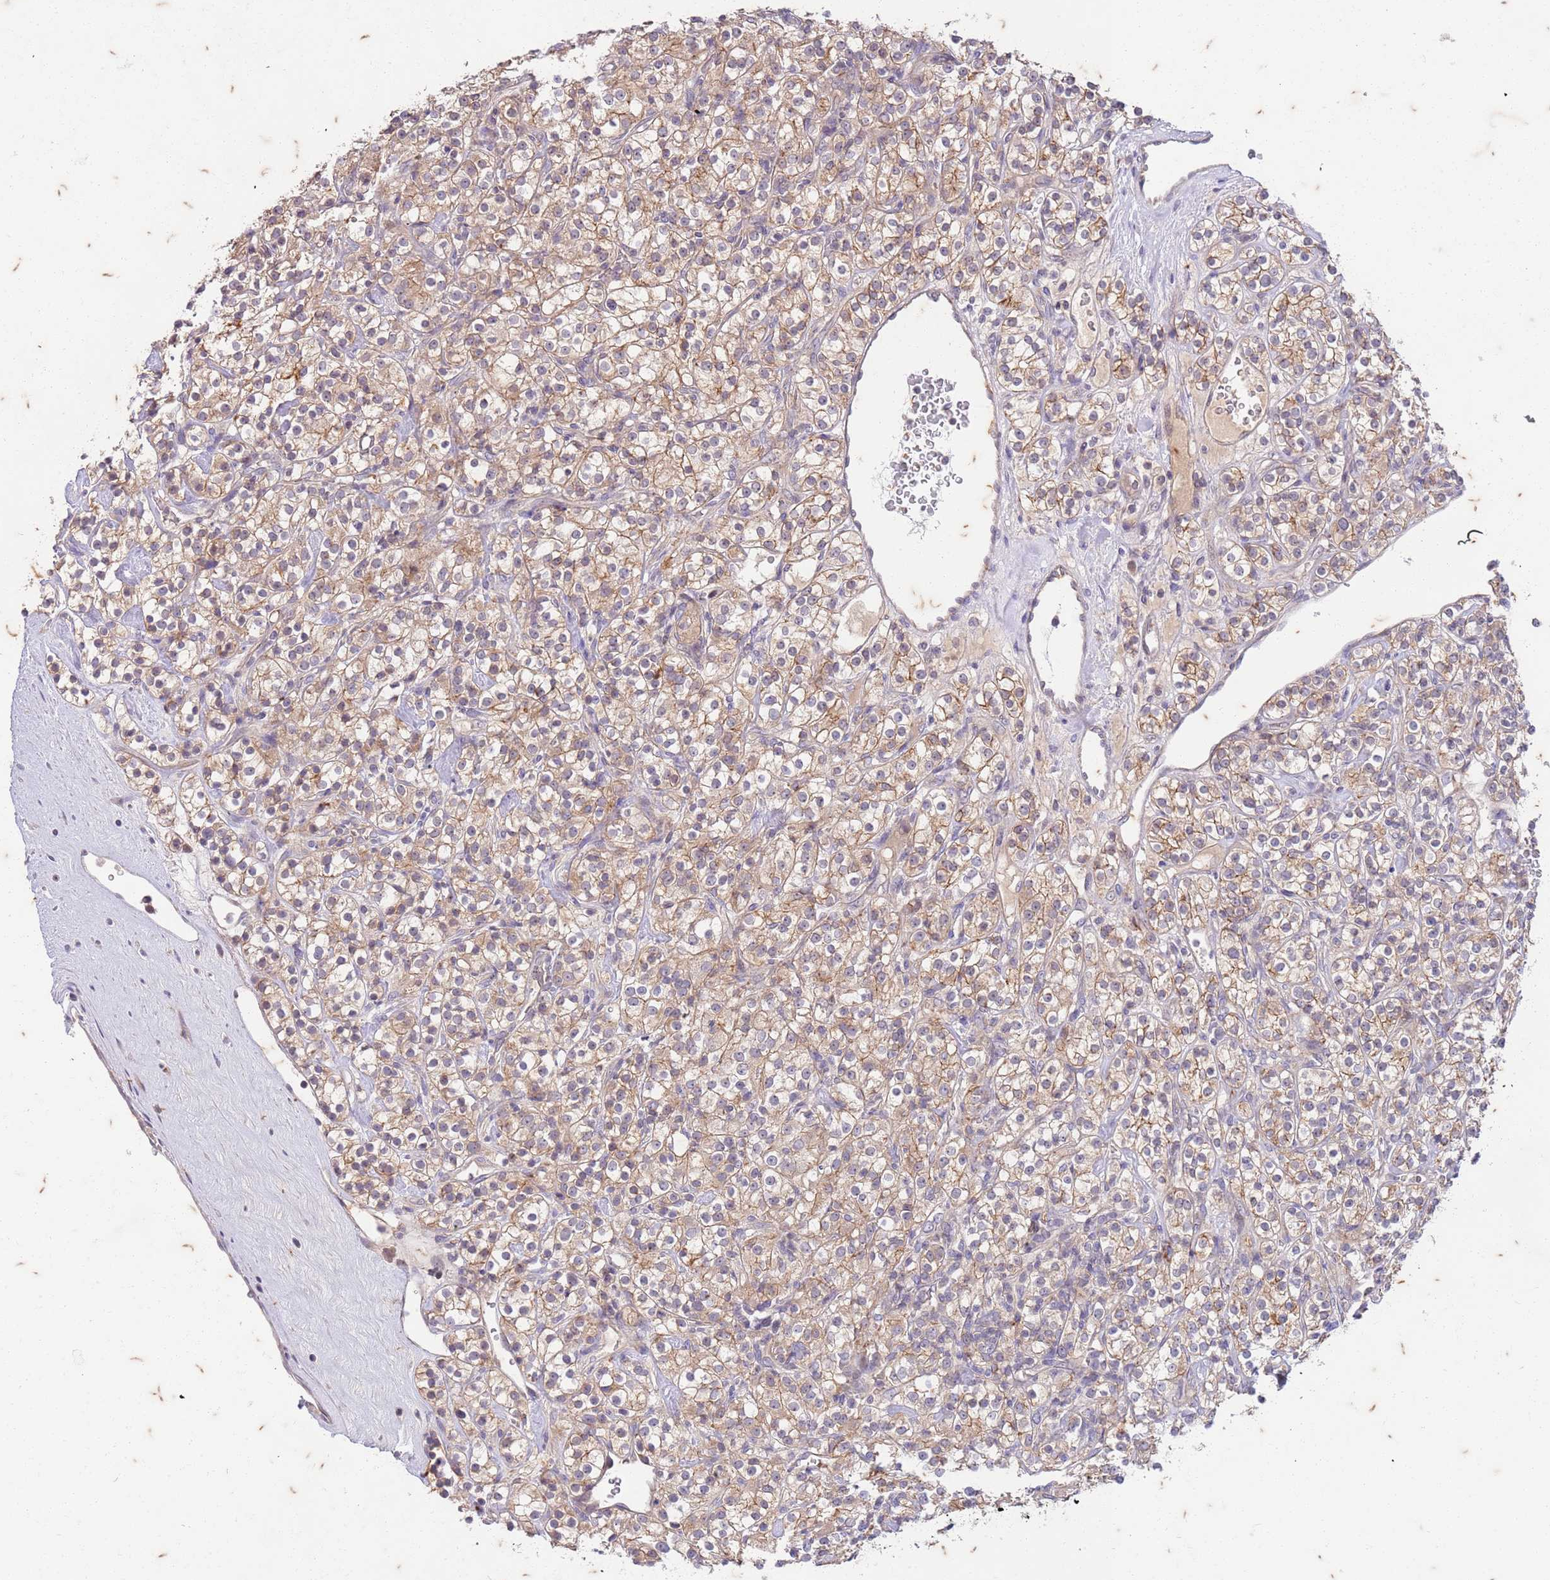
{"staining": {"intensity": "moderate", "quantity": ">75%", "location": "cytoplasmic/membranous"}, "tissue": "renal cancer", "cell_type": "Tumor cells", "image_type": "cancer", "snomed": [{"axis": "morphology", "description": "Adenocarcinoma, NOS"}, {"axis": "topography", "description": "Kidney"}], "caption": "This micrograph shows IHC staining of adenocarcinoma (renal), with medium moderate cytoplasmic/membranous expression in approximately >75% of tumor cells.", "gene": "RAPGEF3", "patient": {"sex": "male", "age": 77}}